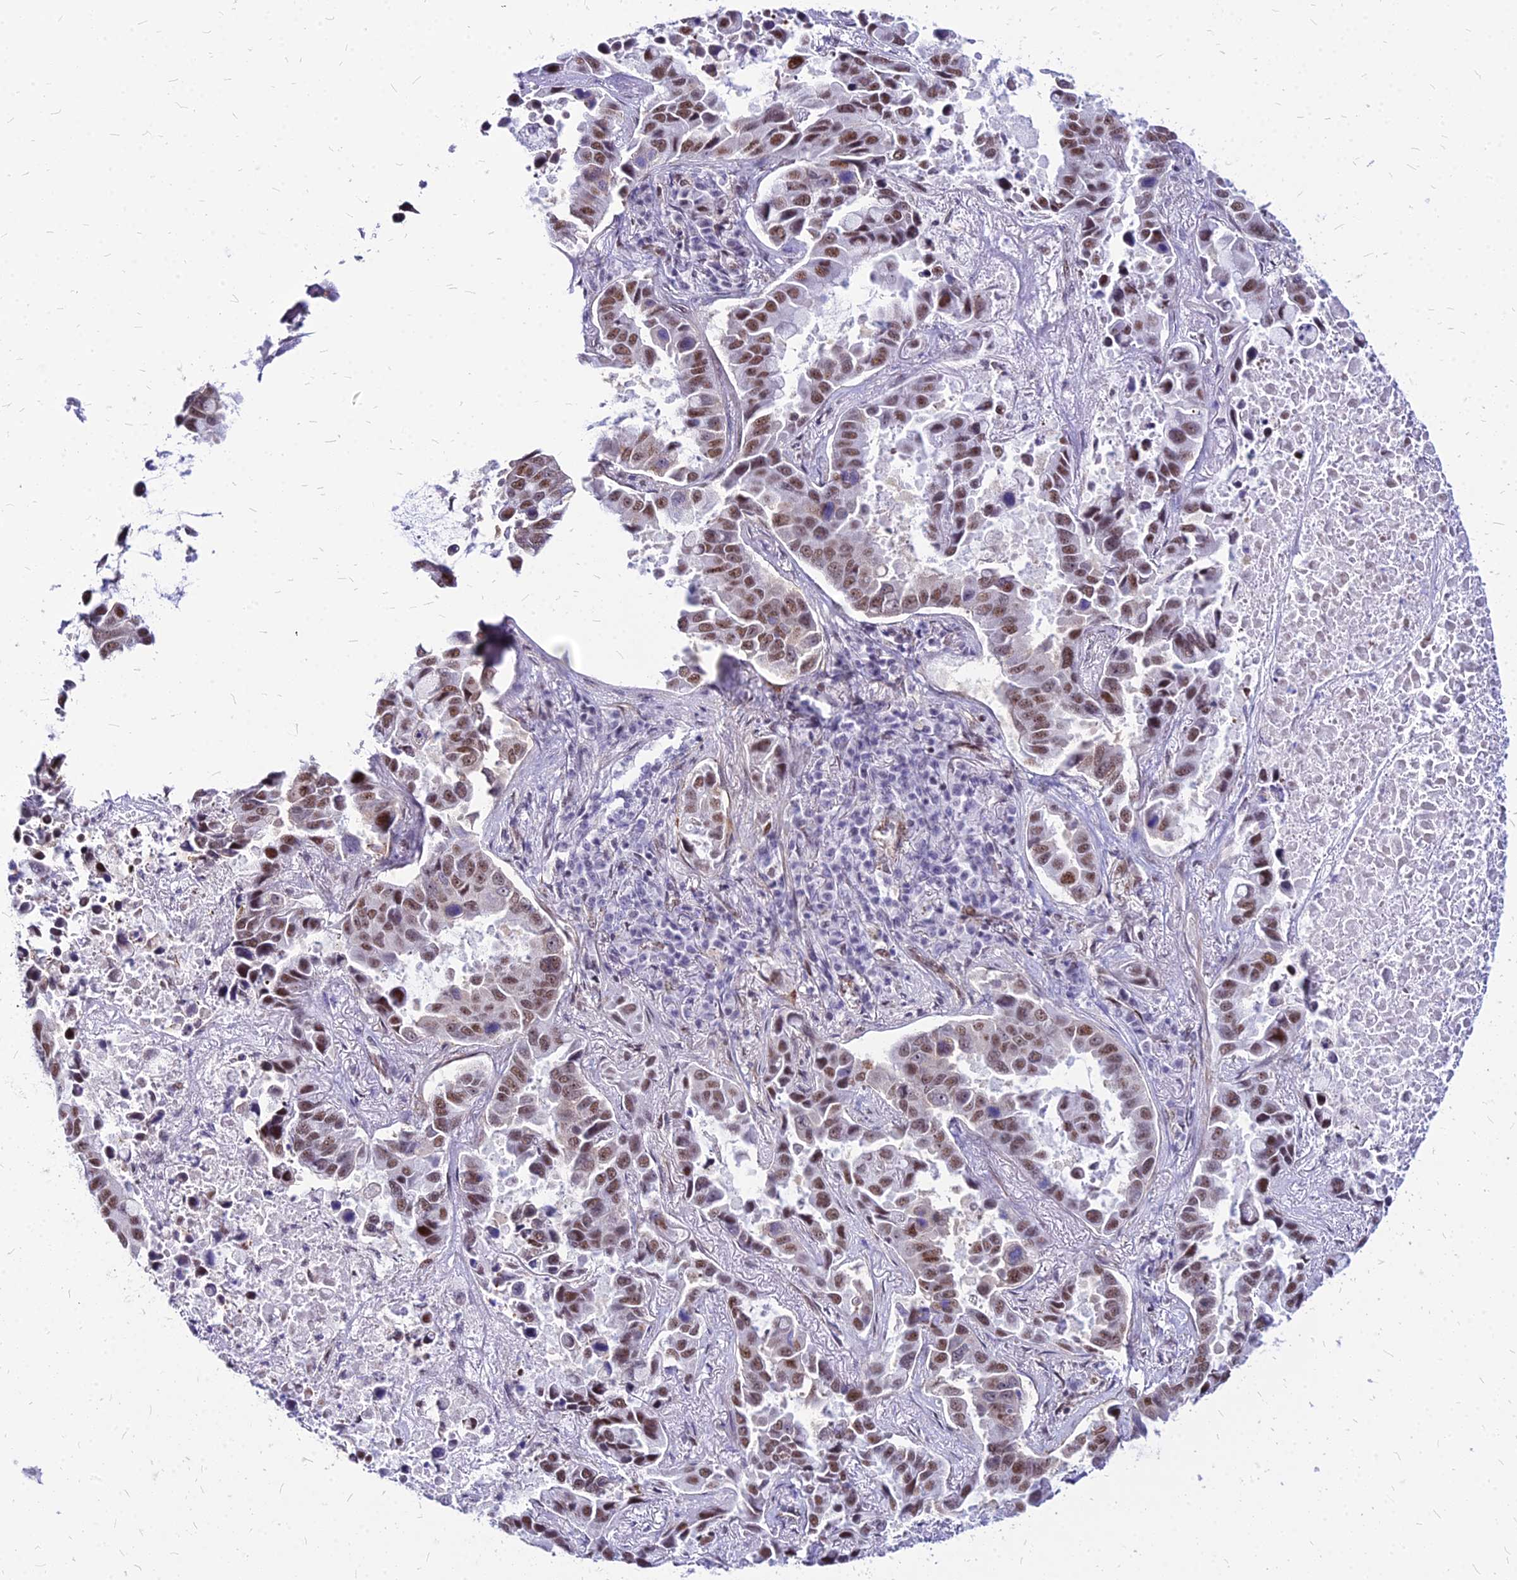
{"staining": {"intensity": "moderate", "quantity": ">75%", "location": "nuclear"}, "tissue": "lung cancer", "cell_type": "Tumor cells", "image_type": "cancer", "snomed": [{"axis": "morphology", "description": "Adenocarcinoma, NOS"}, {"axis": "topography", "description": "Lung"}], "caption": "Human lung adenocarcinoma stained for a protein (brown) reveals moderate nuclear positive expression in approximately >75% of tumor cells.", "gene": "FDX2", "patient": {"sex": "male", "age": 64}}